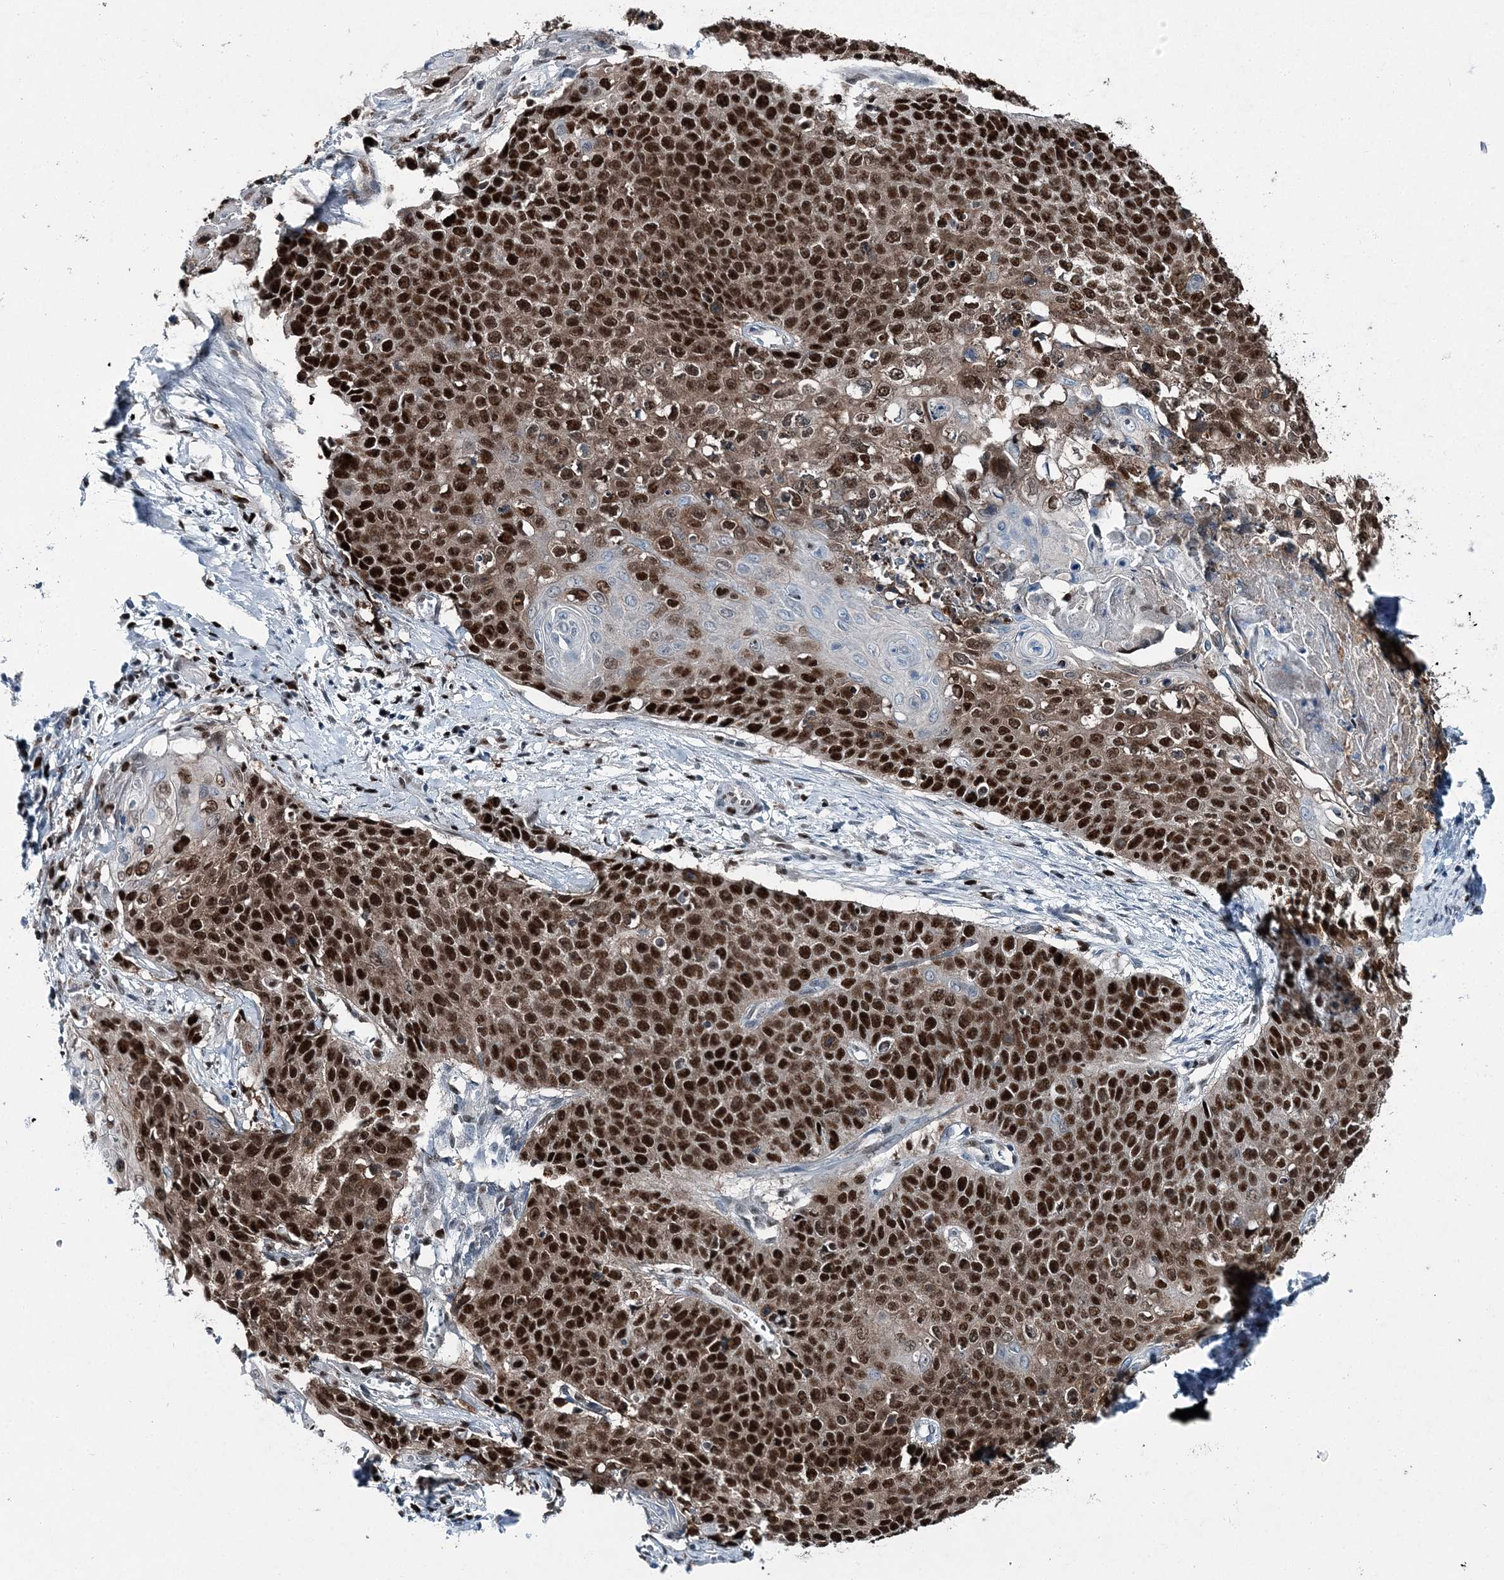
{"staining": {"intensity": "strong", "quantity": ">75%", "location": "nuclear"}, "tissue": "cervical cancer", "cell_type": "Tumor cells", "image_type": "cancer", "snomed": [{"axis": "morphology", "description": "Squamous cell carcinoma, NOS"}, {"axis": "topography", "description": "Cervix"}], "caption": "High-power microscopy captured an IHC histopathology image of cervical cancer (squamous cell carcinoma), revealing strong nuclear positivity in about >75% of tumor cells.", "gene": "HAT1", "patient": {"sex": "female", "age": 39}}